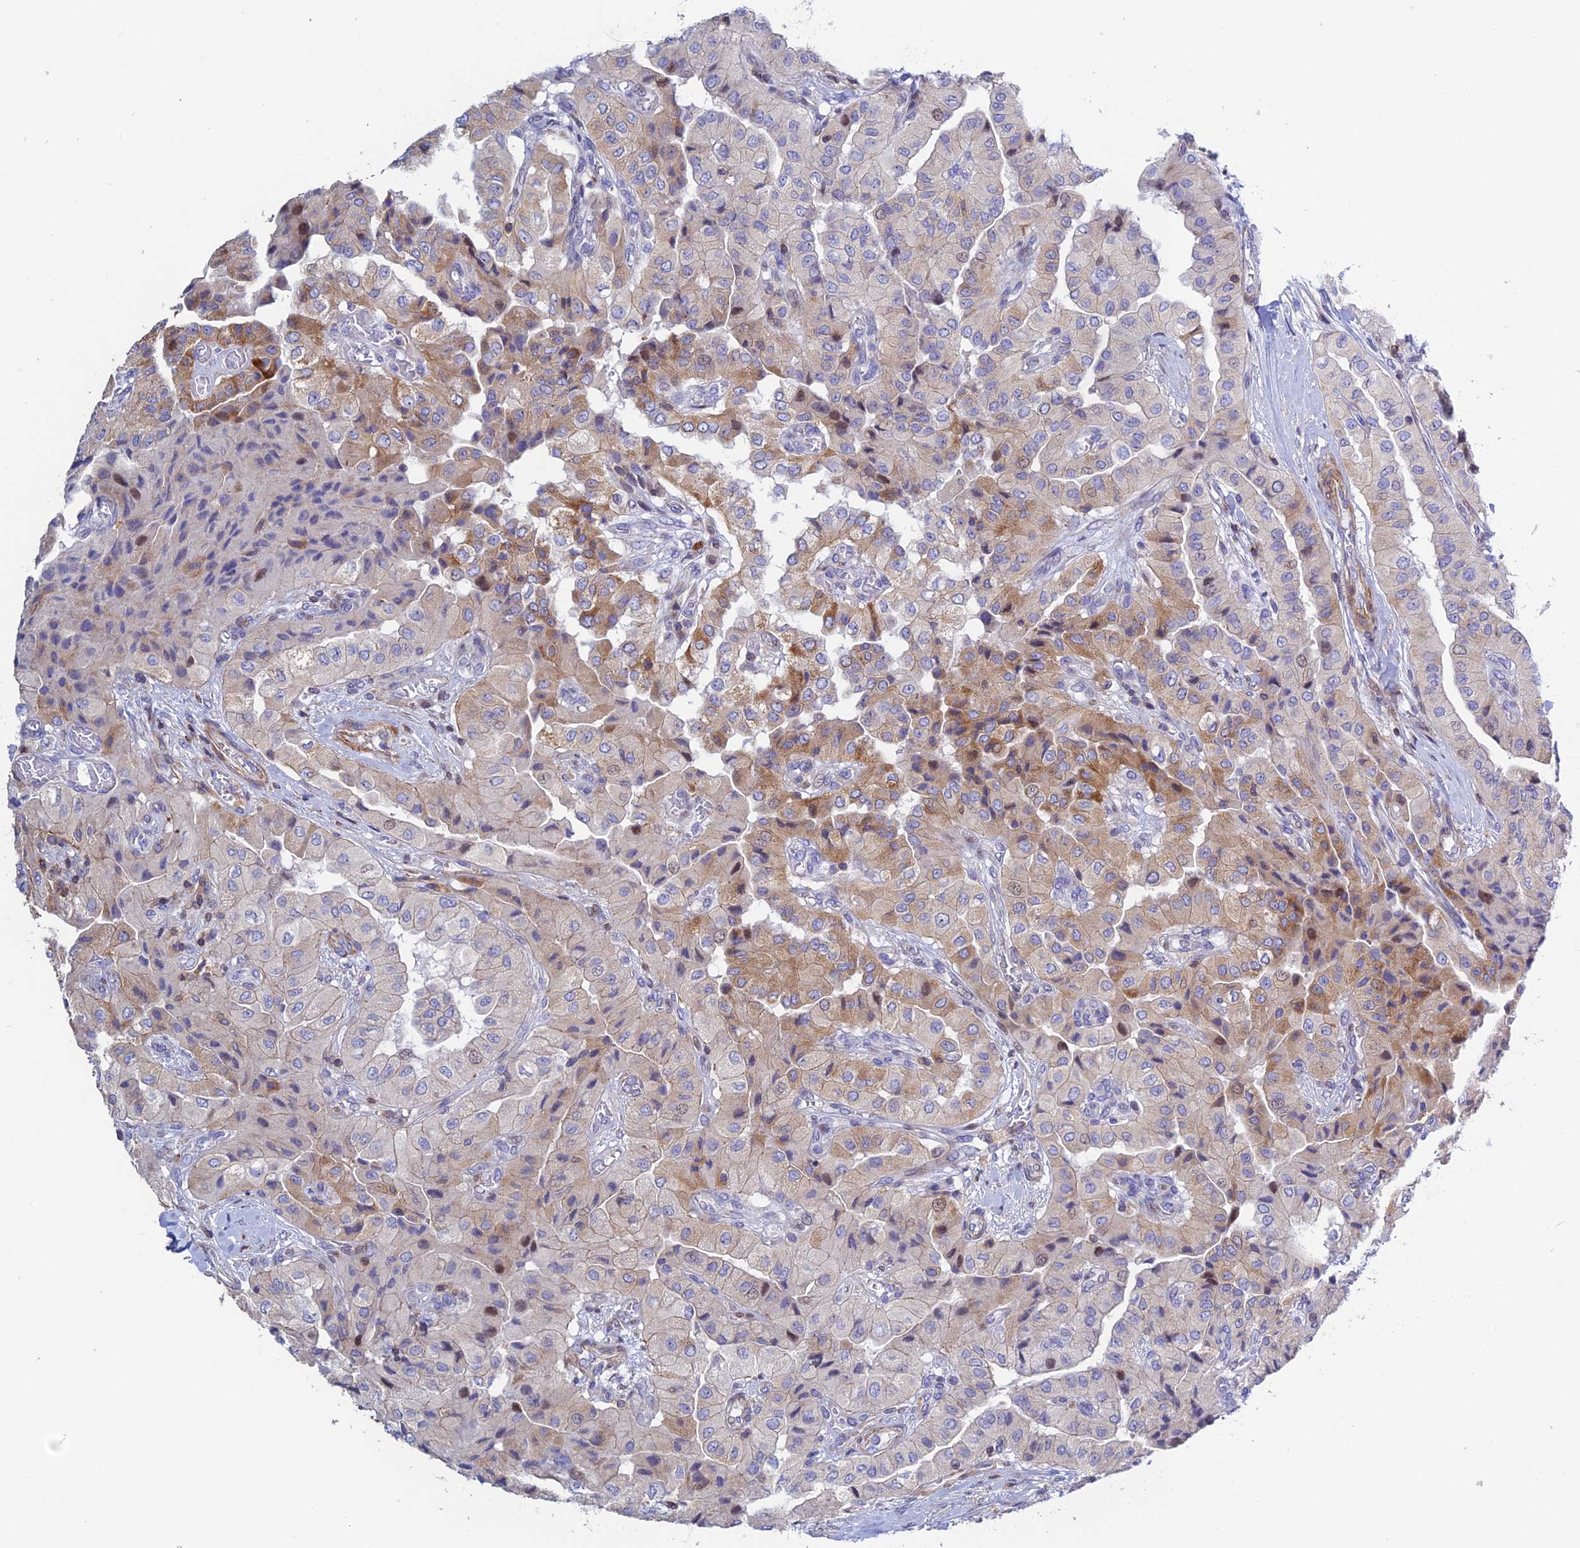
{"staining": {"intensity": "moderate", "quantity": "<25%", "location": "cytoplasmic/membranous"}, "tissue": "head and neck cancer", "cell_type": "Tumor cells", "image_type": "cancer", "snomed": [{"axis": "morphology", "description": "Adenocarcinoma, NOS"}, {"axis": "topography", "description": "Head-Neck"}], "caption": "Protein staining of head and neck adenocarcinoma tissue demonstrates moderate cytoplasmic/membranous staining in about <25% of tumor cells. The protein is shown in brown color, while the nuclei are stained blue.", "gene": "PRIM1", "patient": {"sex": "male", "age": 66}}